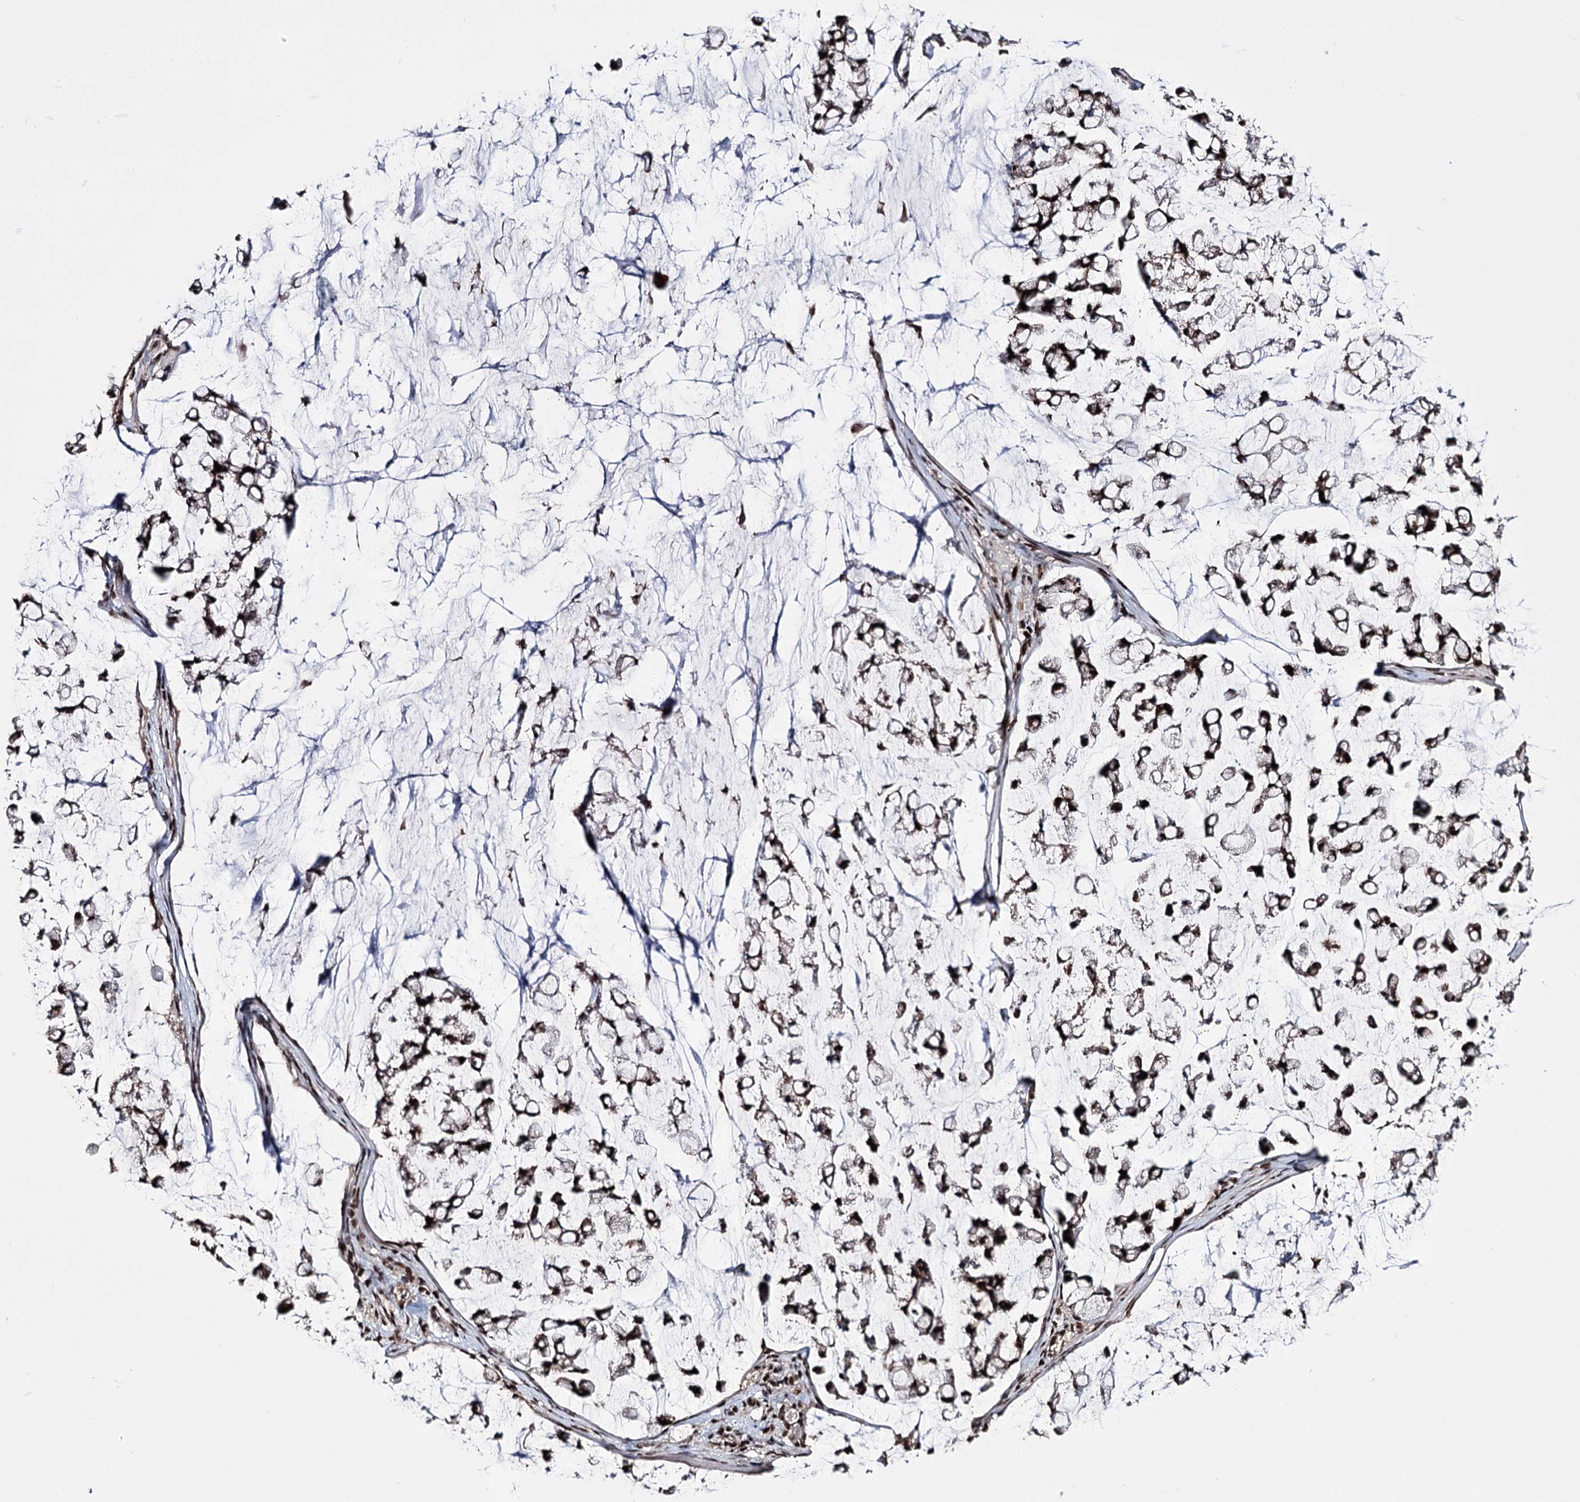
{"staining": {"intensity": "negative", "quantity": "none", "location": "none"}, "tissue": "stomach cancer", "cell_type": "Tumor cells", "image_type": "cancer", "snomed": [{"axis": "morphology", "description": "Adenocarcinoma, NOS"}, {"axis": "topography", "description": "Stomach, lower"}], "caption": "Protein analysis of stomach cancer (adenocarcinoma) shows no significant positivity in tumor cells.", "gene": "PRPF40A", "patient": {"sex": "male", "age": 67}}